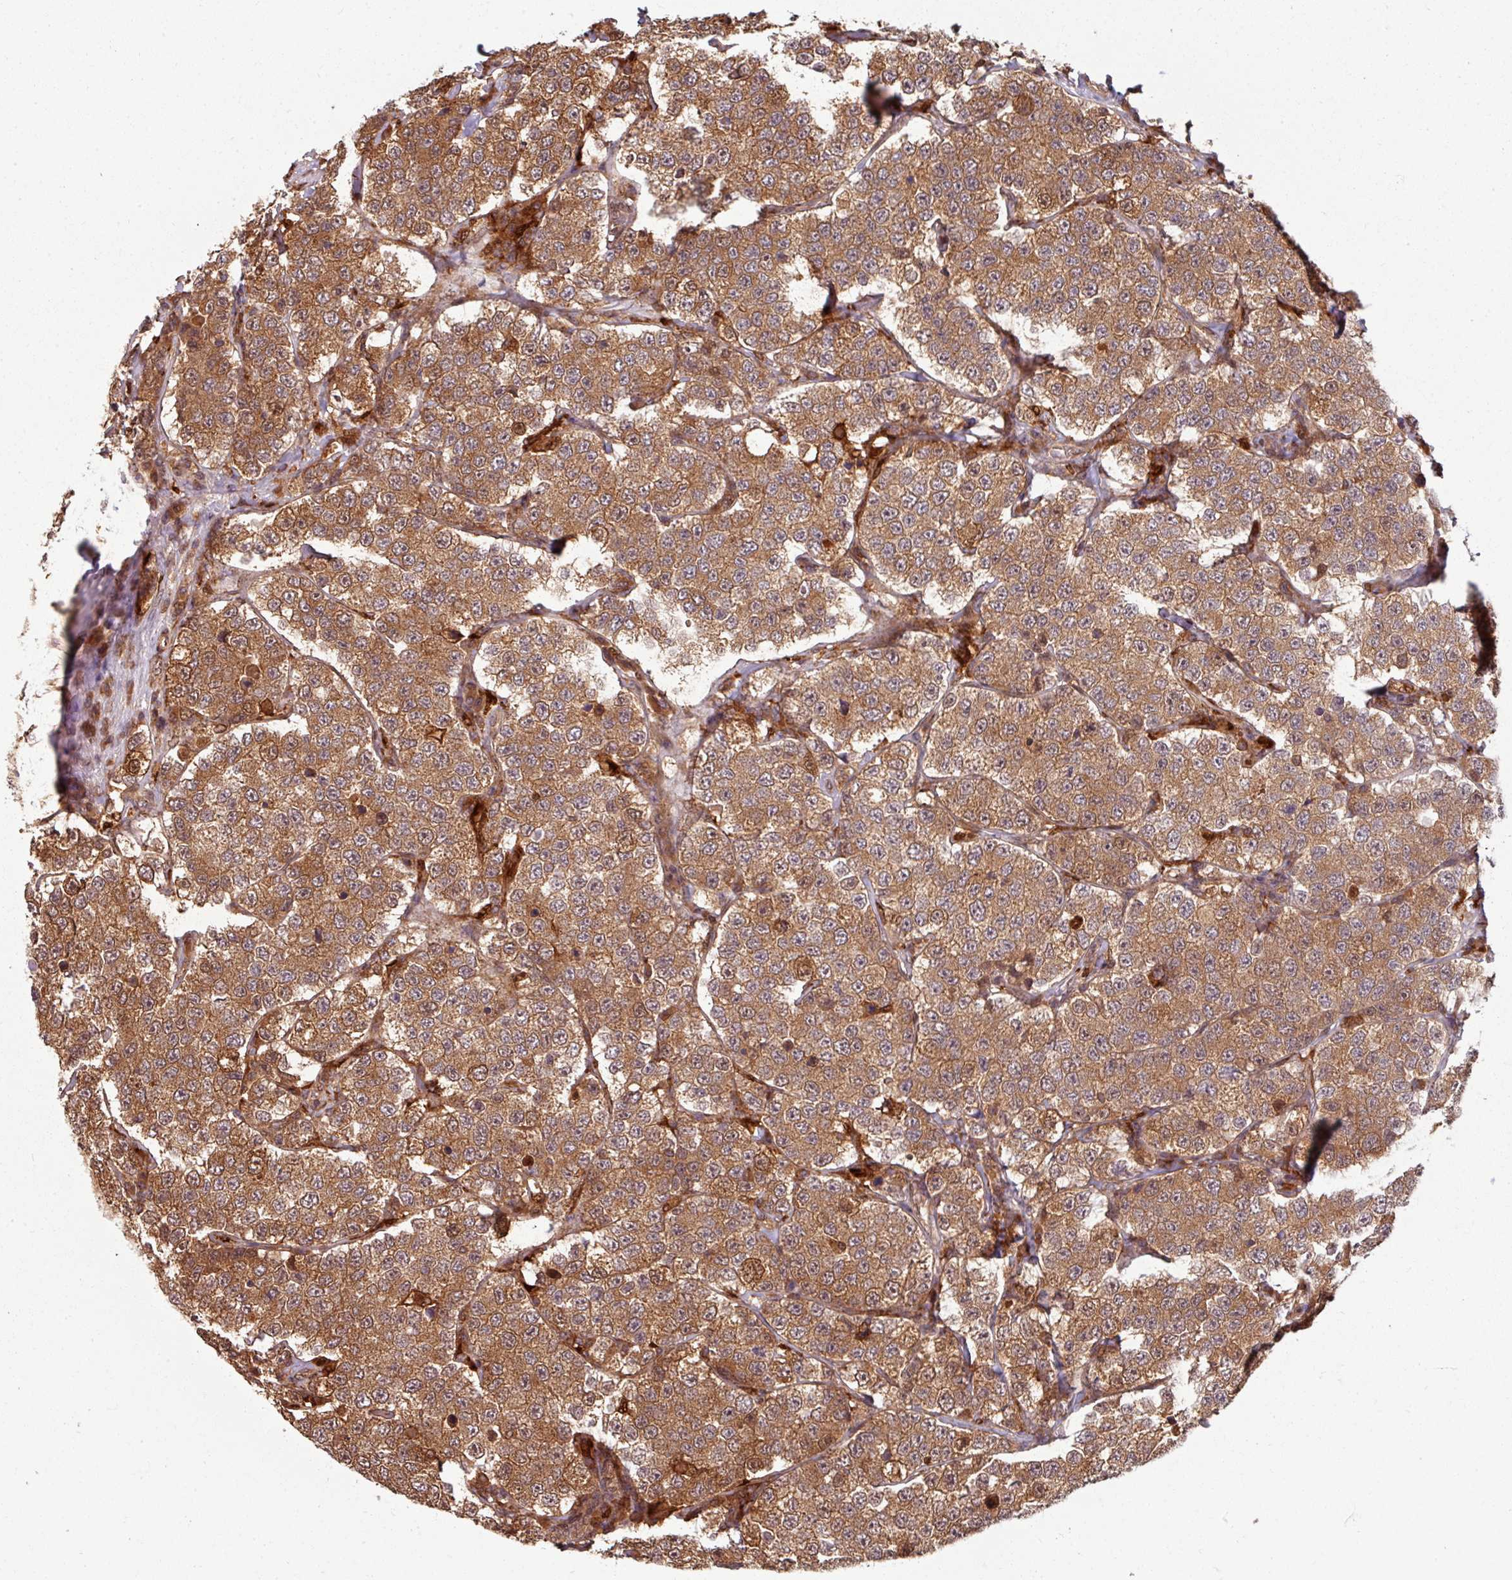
{"staining": {"intensity": "moderate", "quantity": ">75%", "location": "cytoplasmic/membranous,nuclear"}, "tissue": "testis cancer", "cell_type": "Tumor cells", "image_type": "cancer", "snomed": [{"axis": "morphology", "description": "Seminoma, NOS"}, {"axis": "topography", "description": "Testis"}], "caption": "Immunohistochemical staining of human testis cancer displays medium levels of moderate cytoplasmic/membranous and nuclear positivity in approximately >75% of tumor cells.", "gene": "KCTD11", "patient": {"sex": "male", "age": 34}}